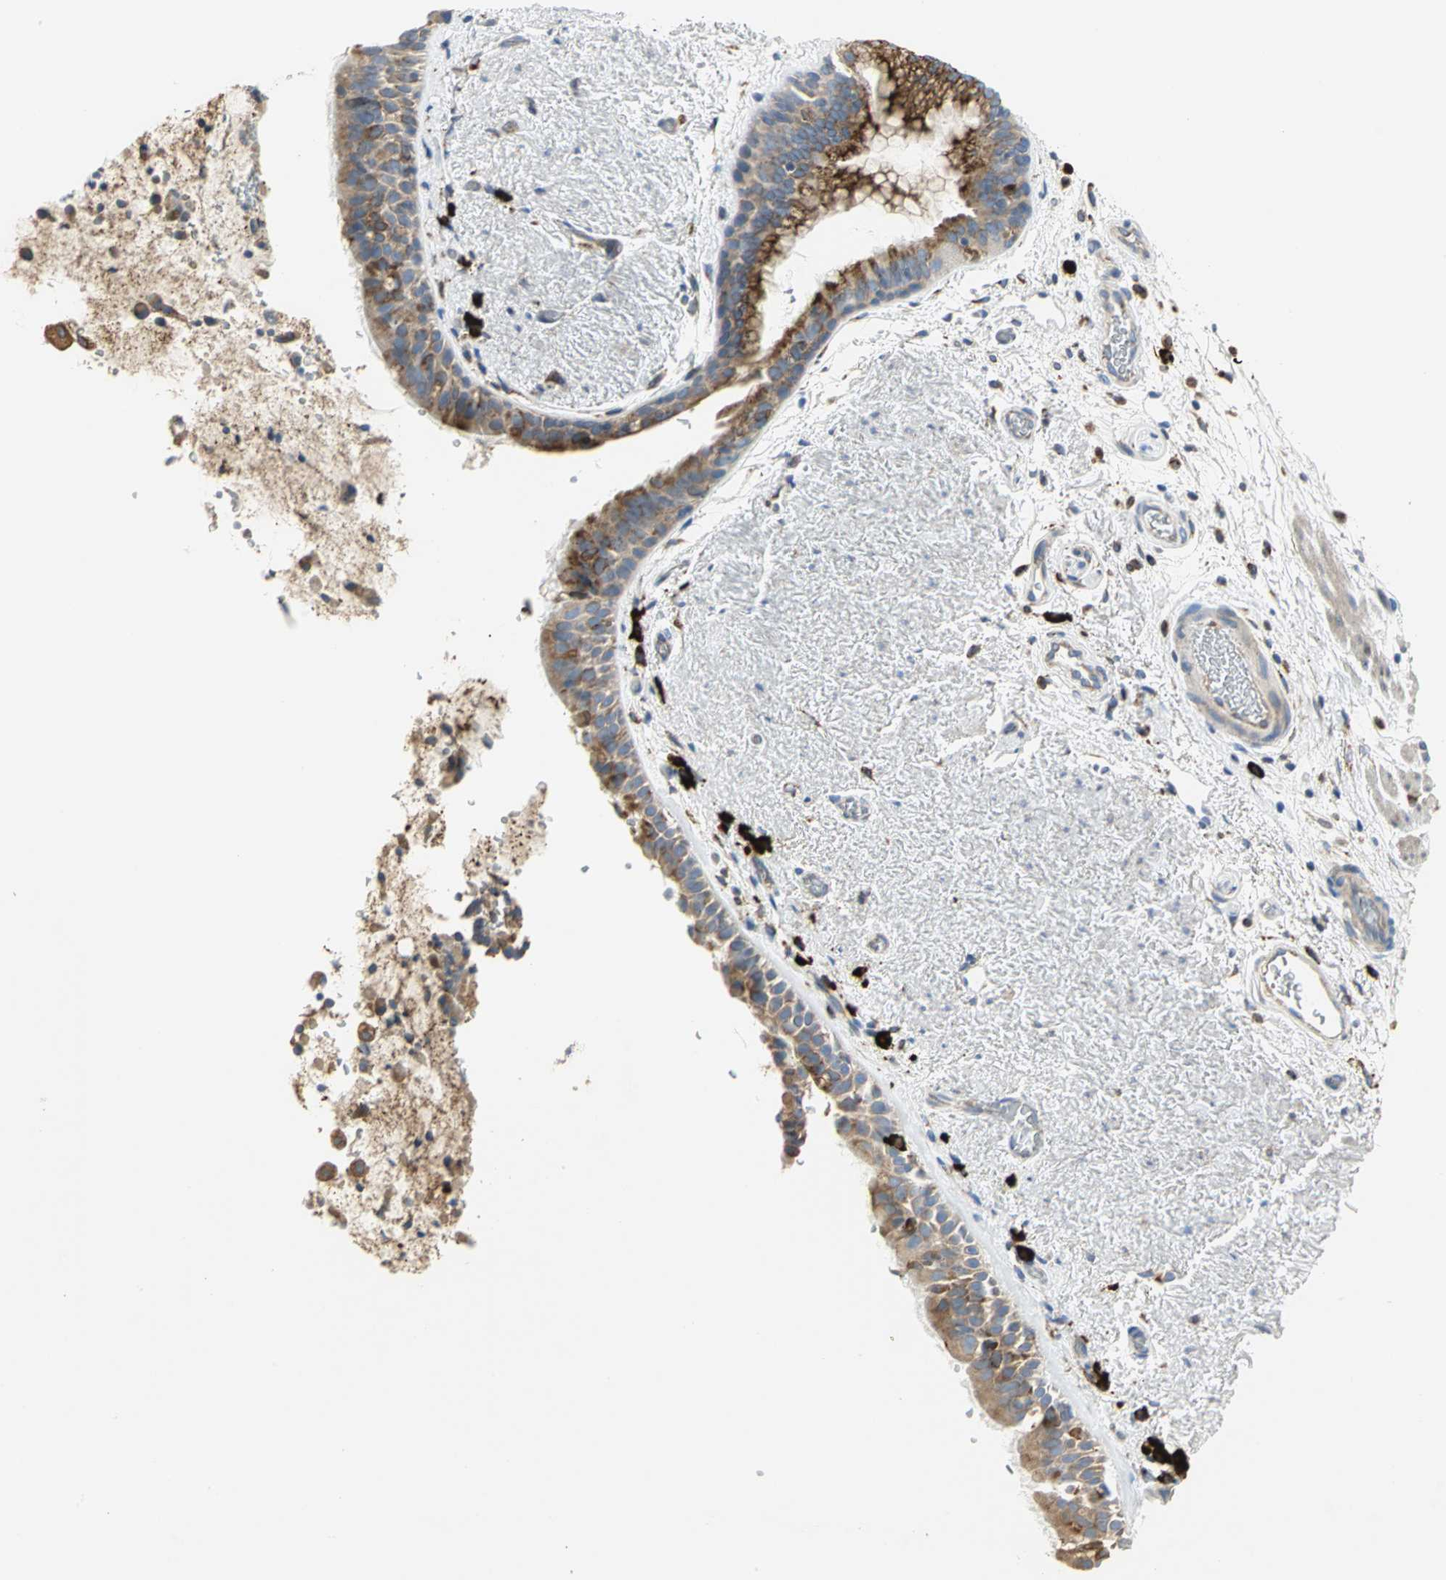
{"staining": {"intensity": "moderate", "quantity": ">75%", "location": "cytoplasmic/membranous"}, "tissue": "bronchus", "cell_type": "Respiratory epithelial cells", "image_type": "normal", "snomed": [{"axis": "morphology", "description": "Normal tissue, NOS"}, {"axis": "topography", "description": "Bronchus"}], "caption": "The photomicrograph reveals immunohistochemical staining of unremarkable bronchus. There is moderate cytoplasmic/membranous positivity is identified in about >75% of respiratory epithelial cells.", "gene": "SDF2L1", "patient": {"sex": "female", "age": 54}}